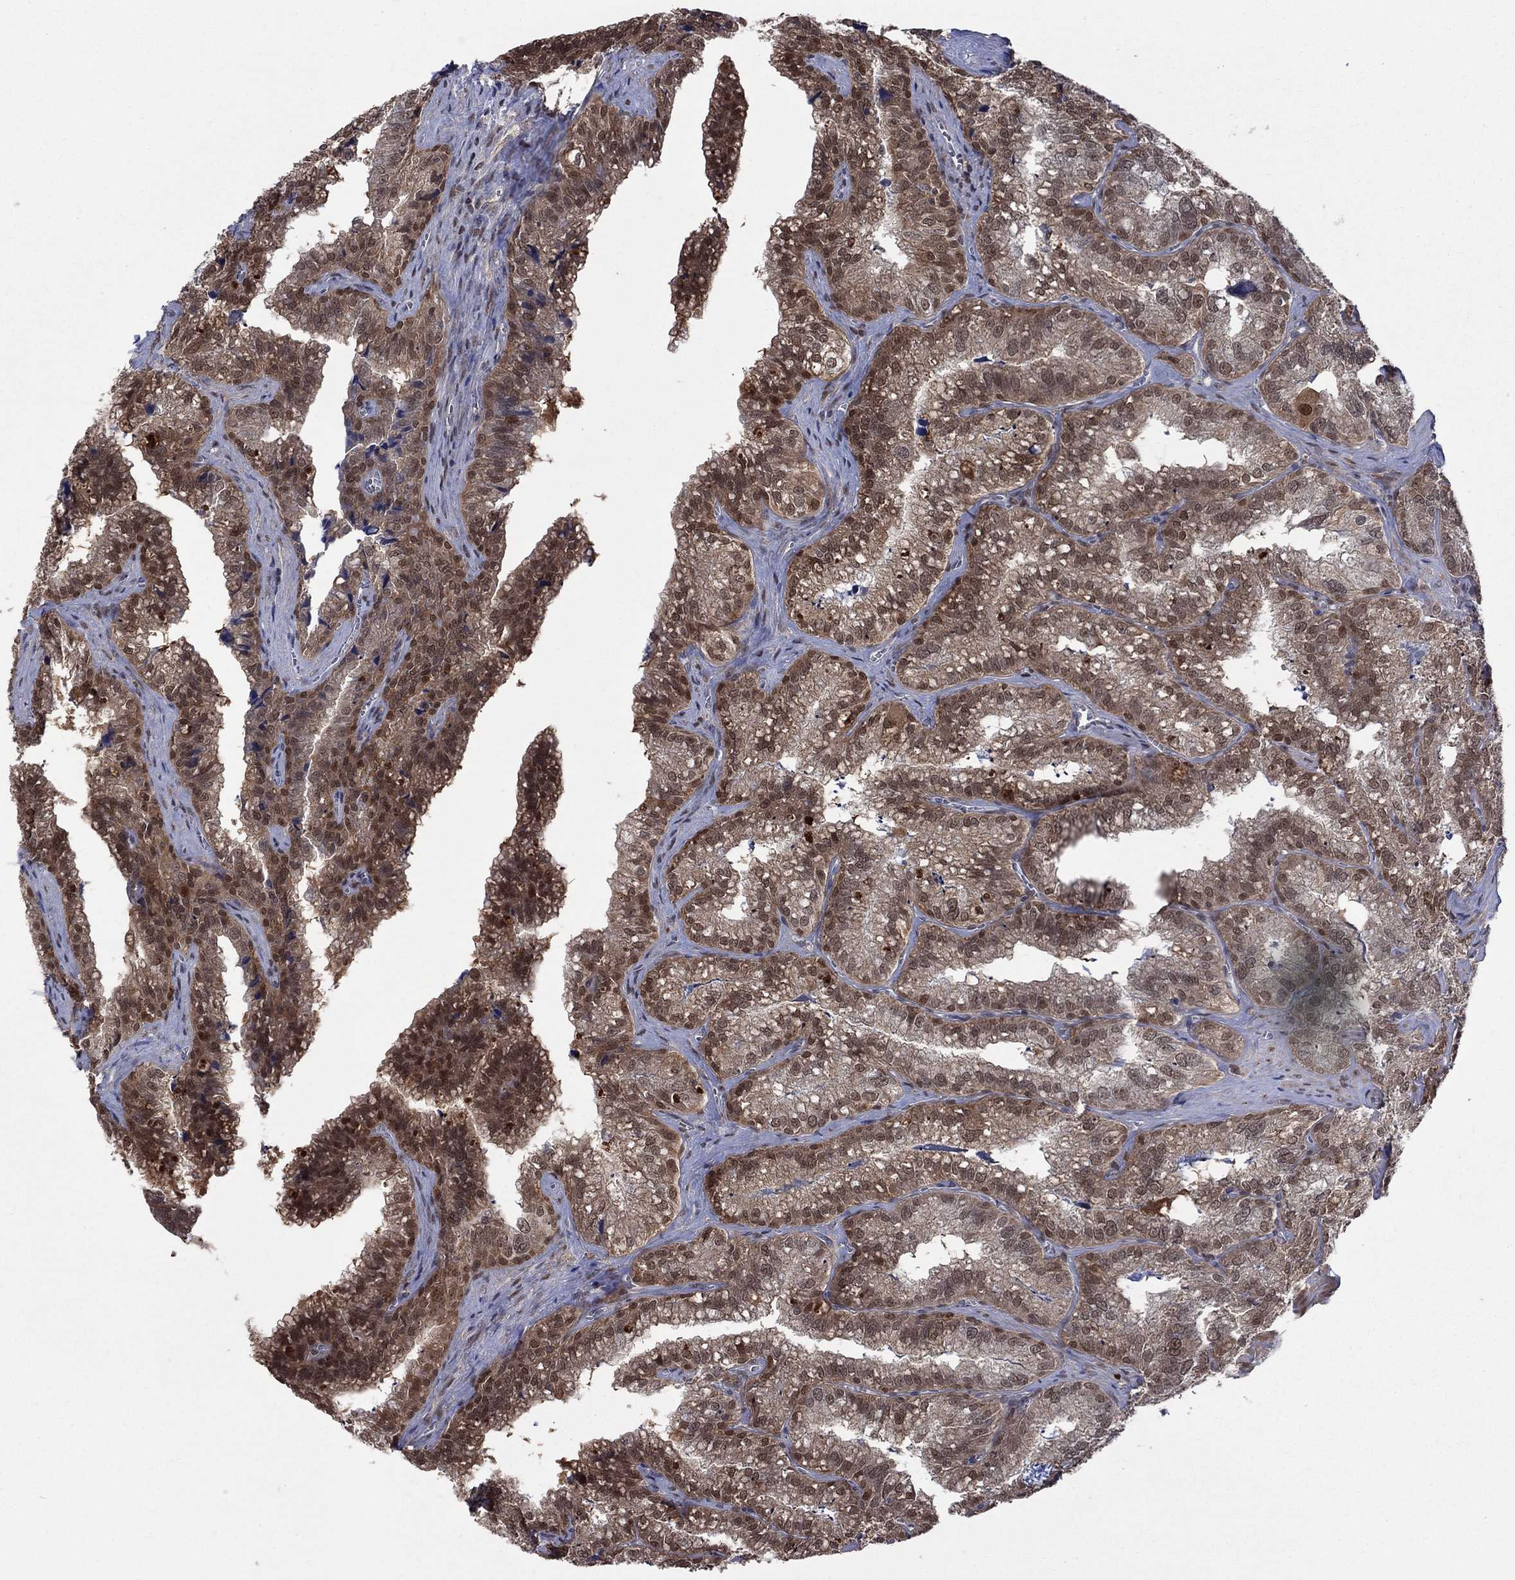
{"staining": {"intensity": "moderate", "quantity": ">75%", "location": "cytoplasmic/membranous"}, "tissue": "seminal vesicle", "cell_type": "Glandular cells", "image_type": "normal", "snomed": [{"axis": "morphology", "description": "Normal tissue, NOS"}, {"axis": "topography", "description": "Seminal veicle"}], "caption": "Immunohistochemistry image of unremarkable human seminal vesicle stained for a protein (brown), which reveals medium levels of moderate cytoplasmic/membranous staining in approximately >75% of glandular cells.", "gene": "IAH1", "patient": {"sex": "male", "age": 57}}